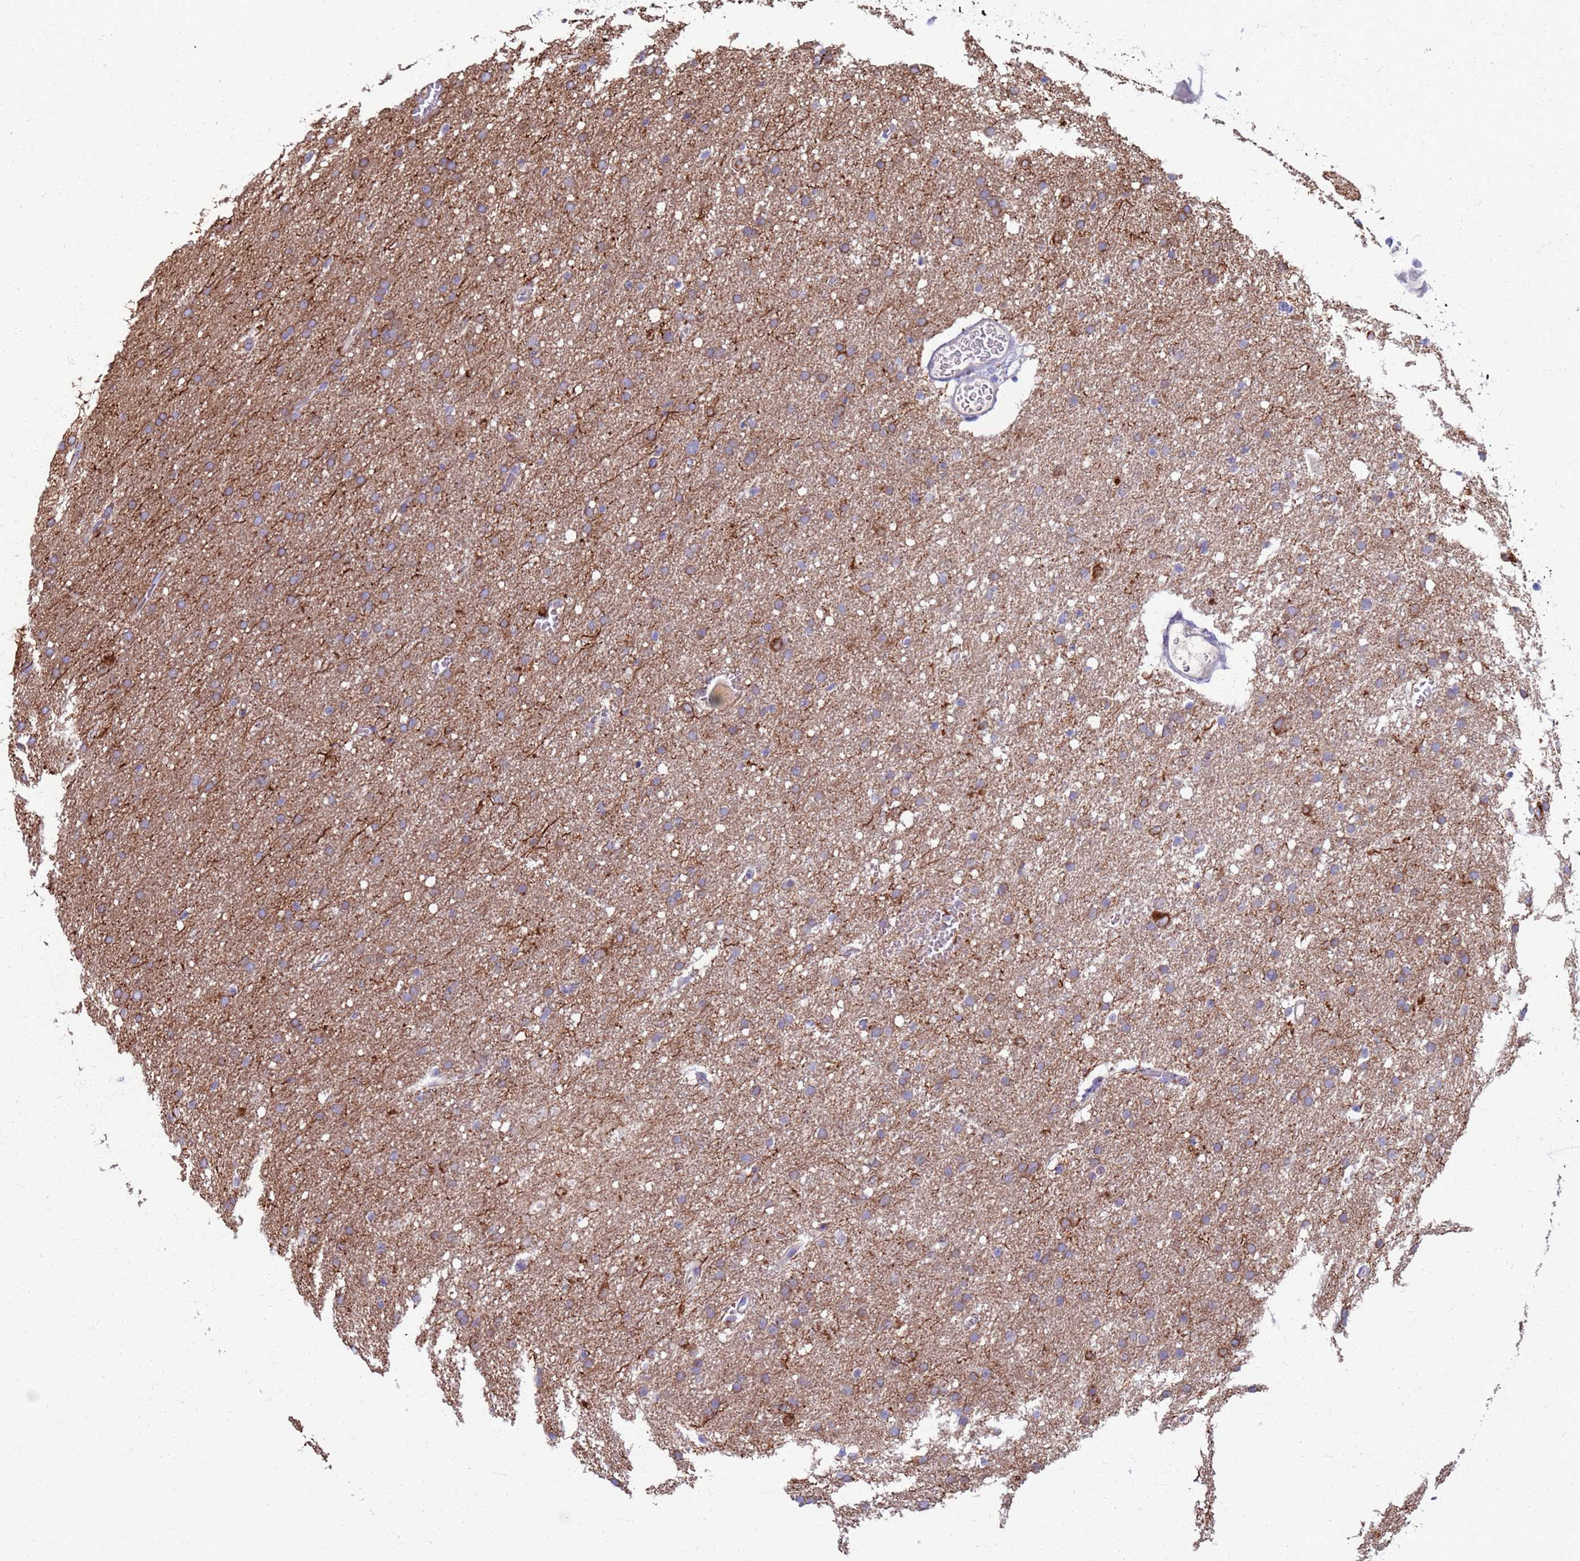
{"staining": {"intensity": "weak", "quantity": "<25%", "location": "cytoplasmic/membranous"}, "tissue": "glioma", "cell_type": "Tumor cells", "image_type": "cancer", "snomed": [{"axis": "morphology", "description": "Glioma, malignant, High grade"}, {"axis": "topography", "description": "Cerebral cortex"}], "caption": "IHC histopathology image of neoplastic tissue: human malignant high-grade glioma stained with DAB exhibits no significant protein positivity in tumor cells.", "gene": "CLCA2", "patient": {"sex": "female", "age": 36}}